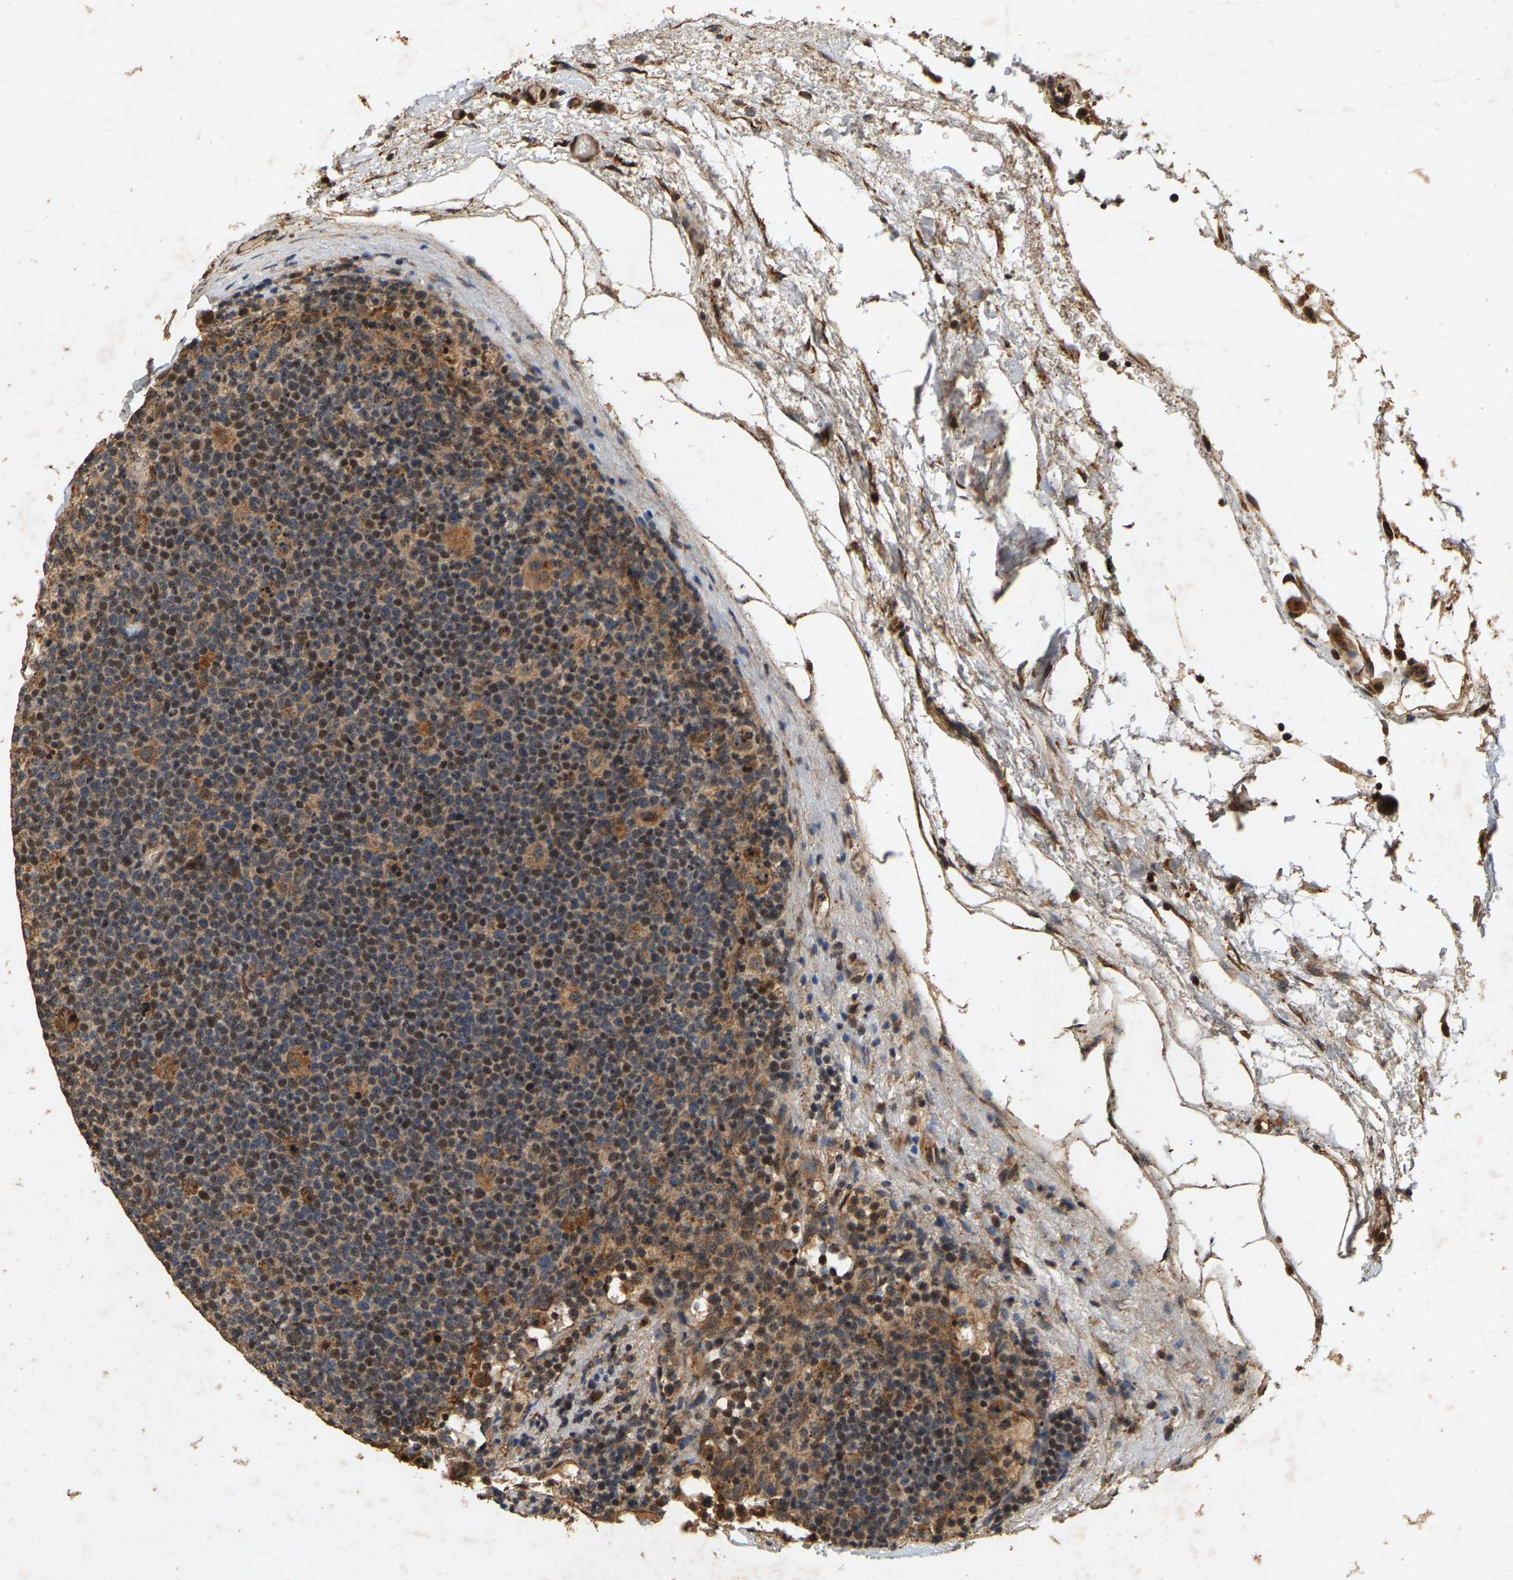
{"staining": {"intensity": "moderate", "quantity": "25%-75%", "location": "cytoplasmic/membranous"}, "tissue": "lymphoma", "cell_type": "Tumor cells", "image_type": "cancer", "snomed": [{"axis": "morphology", "description": "Malignant lymphoma, non-Hodgkin's type, High grade"}, {"axis": "topography", "description": "Lymph node"}], "caption": "Tumor cells demonstrate medium levels of moderate cytoplasmic/membranous positivity in approximately 25%-75% of cells in malignant lymphoma, non-Hodgkin's type (high-grade).", "gene": "CIDEC", "patient": {"sex": "male", "age": 61}}